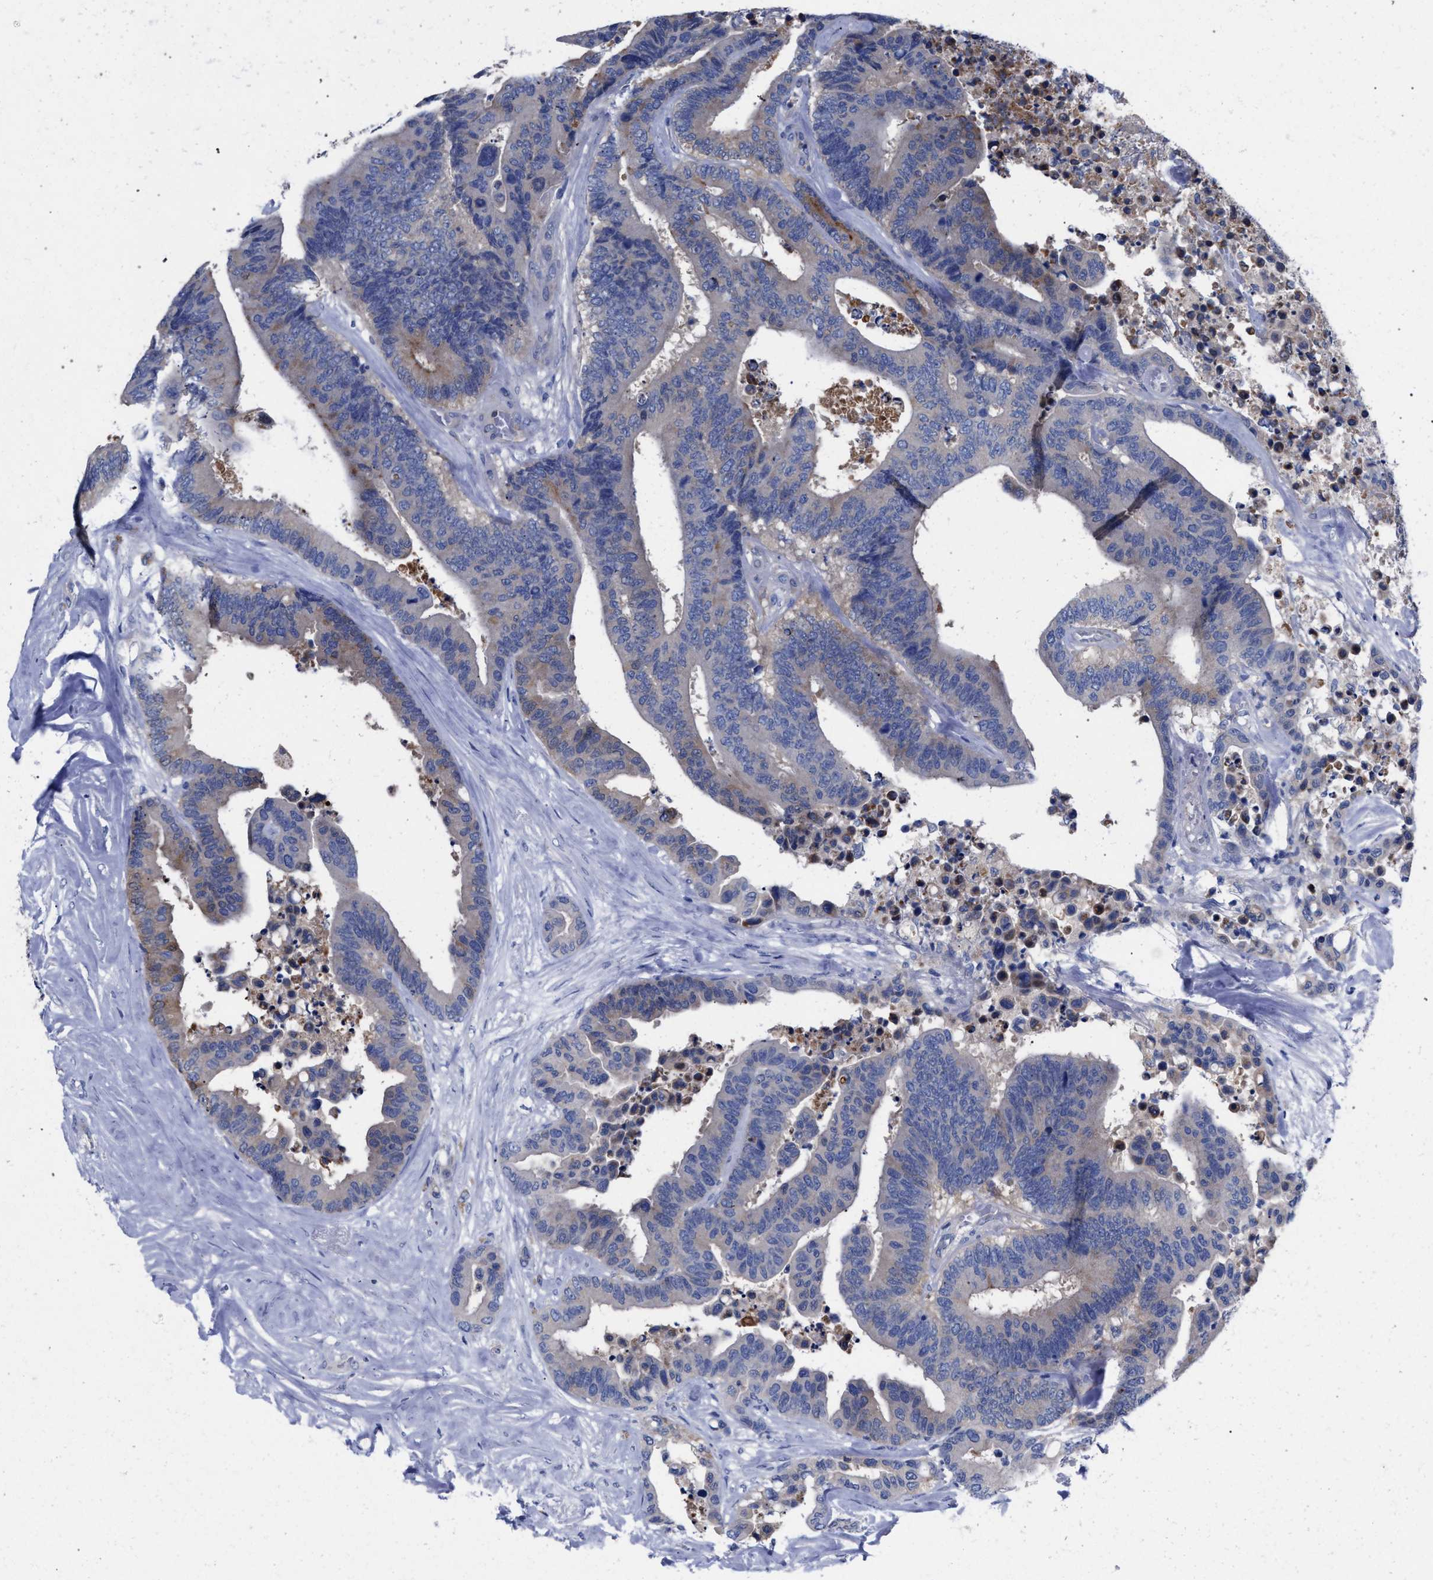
{"staining": {"intensity": "moderate", "quantity": "<25%", "location": "cytoplasmic/membranous"}, "tissue": "colorectal cancer", "cell_type": "Tumor cells", "image_type": "cancer", "snomed": [{"axis": "morphology", "description": "Normal tissue, NOS"}, {"axis": "morphology", "description": "Adenocarcinoma, NOS"}, {"axis": "topography", "description": "Colon"}], "caption": "The histopathology image displays a brown stain indicating the presence of a protein in the cytoplasmic/membranous of tumor cells in colorectal cancer (adenocarcinoma).", "gene": "GMPR", "patient": {"sex": "male", "age": 82}}